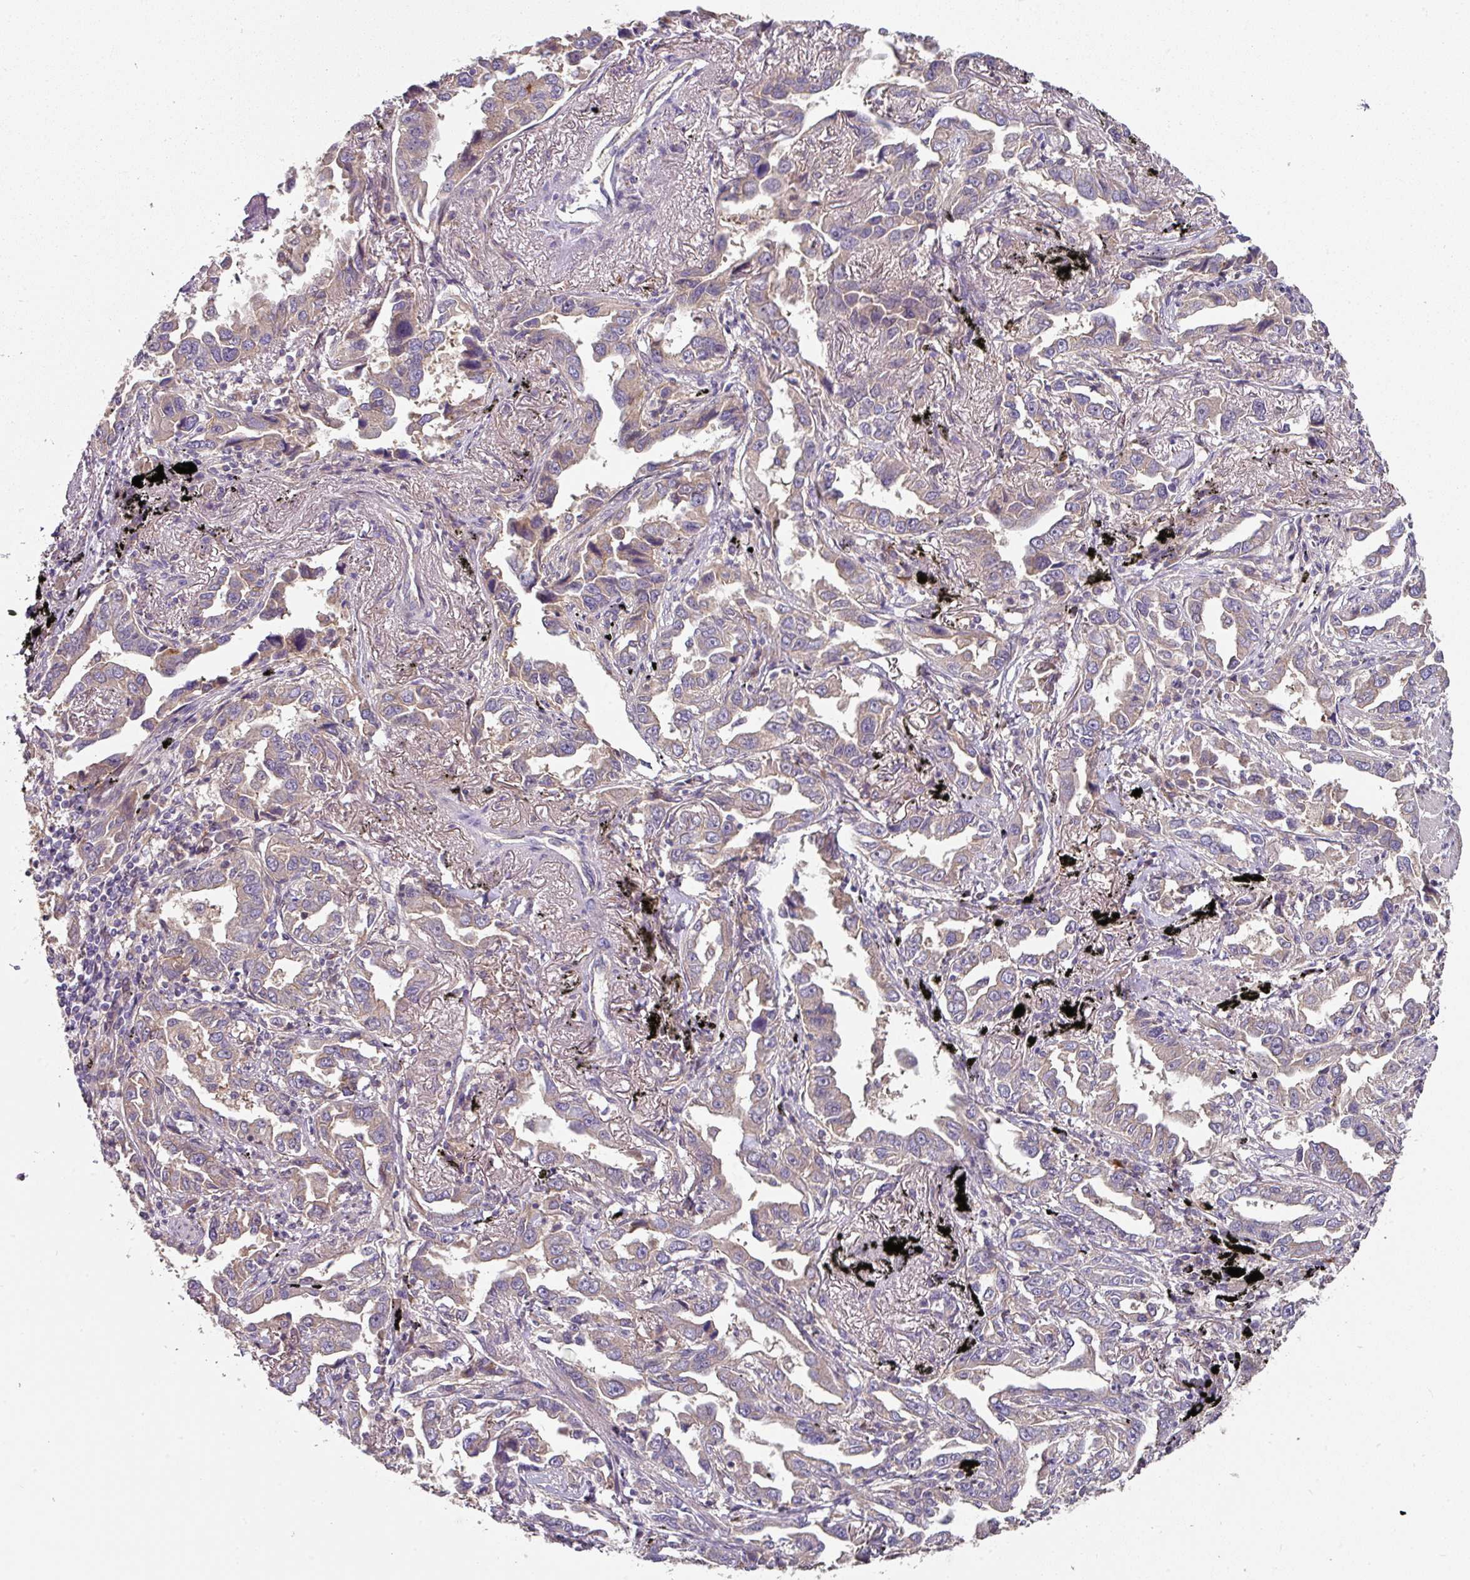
{"staining": {"intensity": "negative", "quantity": "none", "location": "none"}, "tissue": "lung cancer", "cell_type": "Tumor cells", "image_type": "cancer", "snomed": [{"axis": "morphology", "description": "Adenocarcinoma, NOS"}, {"axis": "topography", "description": "Lung"}], "caption": "A histopathology image of lung adenocarcinoma stained for a protein demonstrates no brown staining in tumor cells. (Stains: DAB (3,3'-diaminobenzidine) immunohistochemistry (IHC) with hematoxylin counter stain, Microscopy: brightfield microscopy at high magnification).", "gene": "C4orf48", "patient": {"sex": "male", "age": 67}}